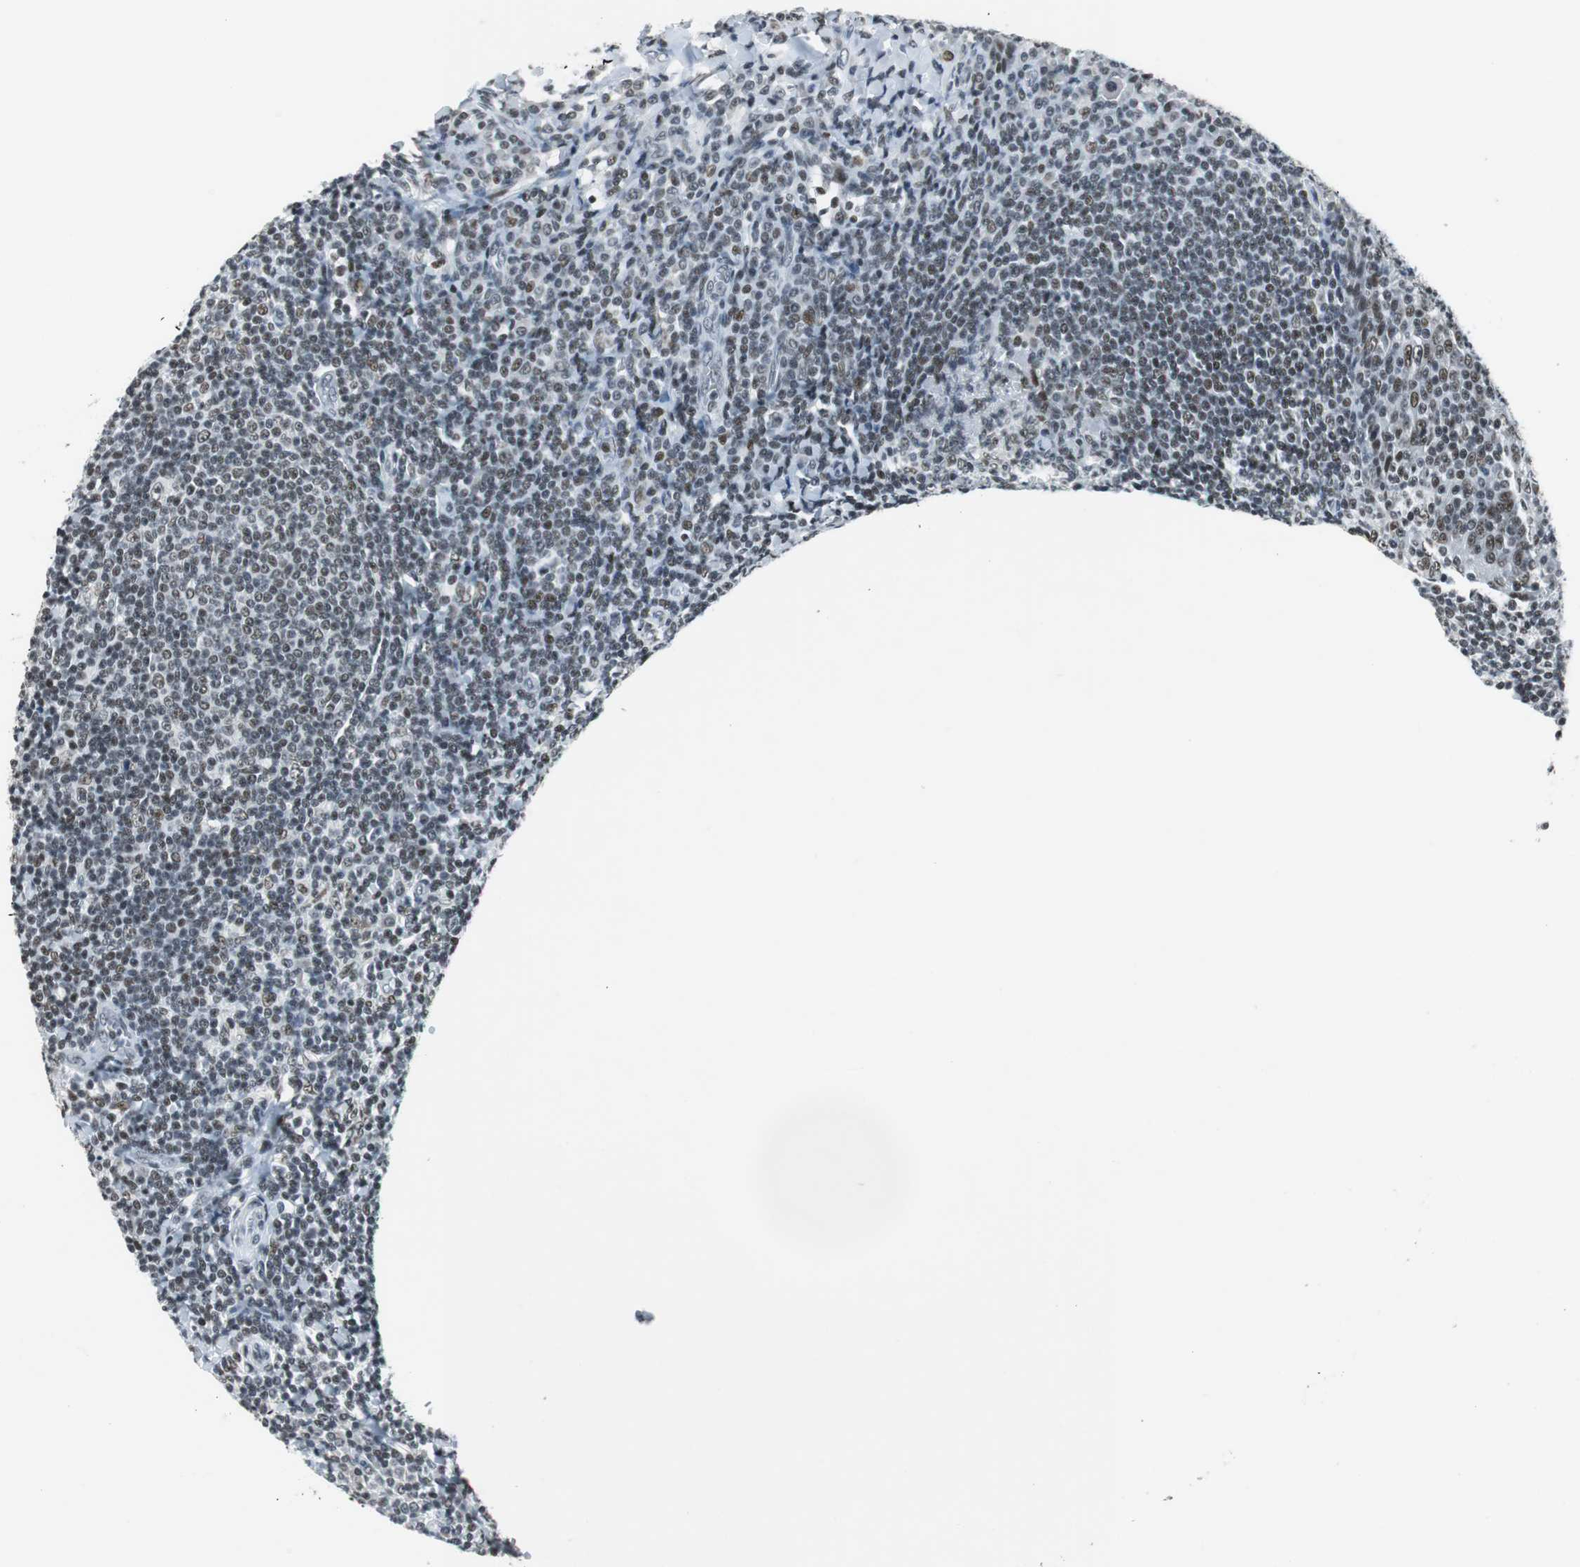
{"staining": {"intensity": "weak", "quantity": "<25%", "location": "nuclear"}, "tissue": "tonsil", "cell_type": "Germinal center cells", "image_type": "normal", "snomed": [{"axis": "morphology", "description": "Normal tissue, NOS"}, {"axis": "topography", "description": "Tonsil"}], "caption": "Normal tonsil was stained to show a protein in brown. There is no significant positivity in germinal center cells.", "gene": "HDAC3", "patient": {"sex": "male", "age": 31}}